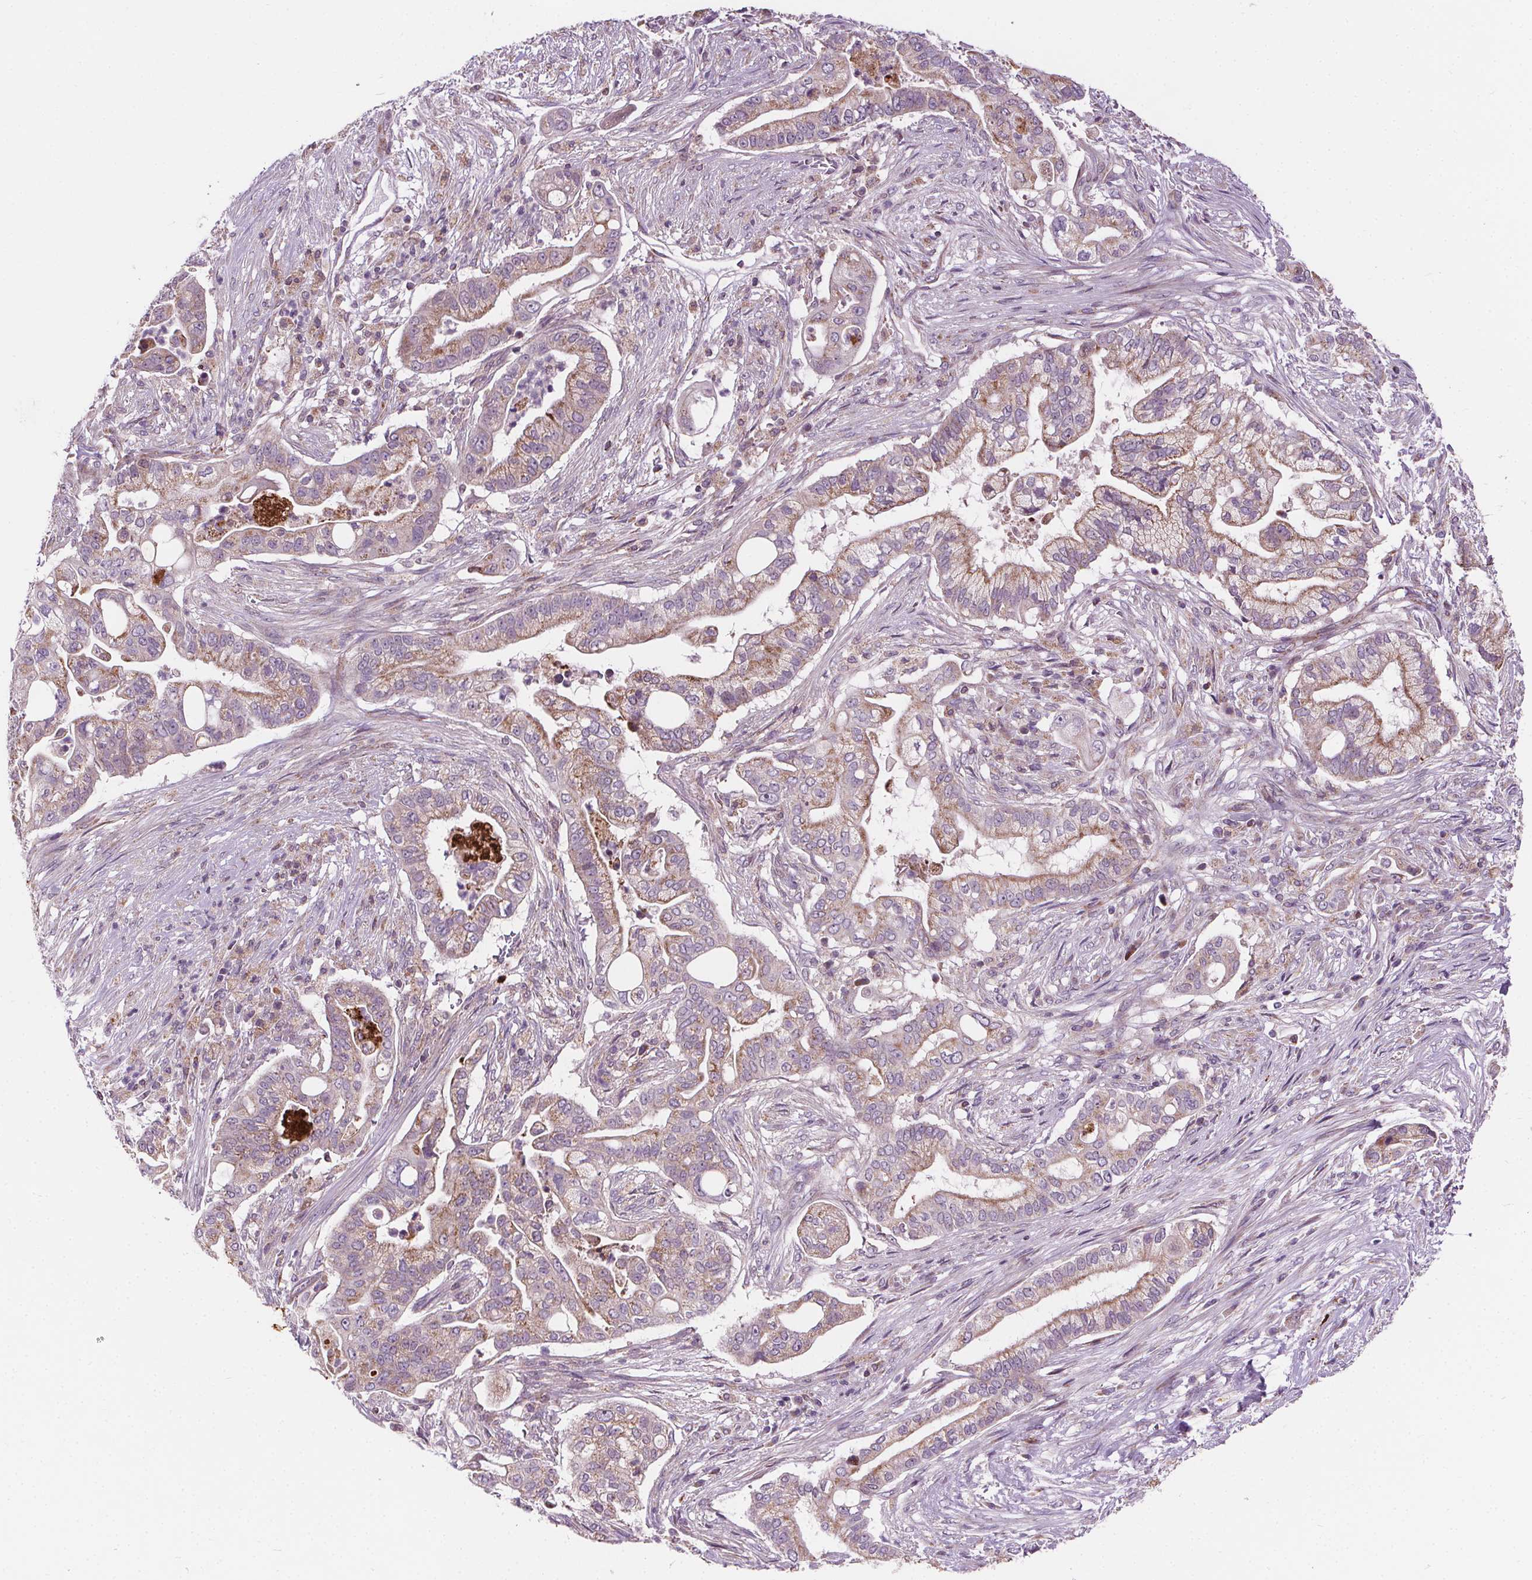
{"staining": {"intensity": "moderate", "quantity": "<25%", "location": "cytoplasmic/membranous"}, "tissue": "pancreatic cancer", "cell_type": "Tumor cells", "image_type": "cancer", "snomed": [{"axis": "morphology", "description": "Adenocarcinoma, NOS"}, {"axis": "topography", "description": "Pancreas"}], "caption": "IHC staining of pancreatic adenocarcinoma, which demonstrates low levels of moderate cytoplasmic/membranous staining in about <25% of tumor cells indicating moderate cytoplasmic/membranous protein positivity. The staining was performed using DAB (3,3'-diaminobenzidine) (brown) for protein detection and nuclei were counterstained in hematoxylin (blue).", "gene": "GOLT1B", "patient": {"sex": "female", "age": 69}}